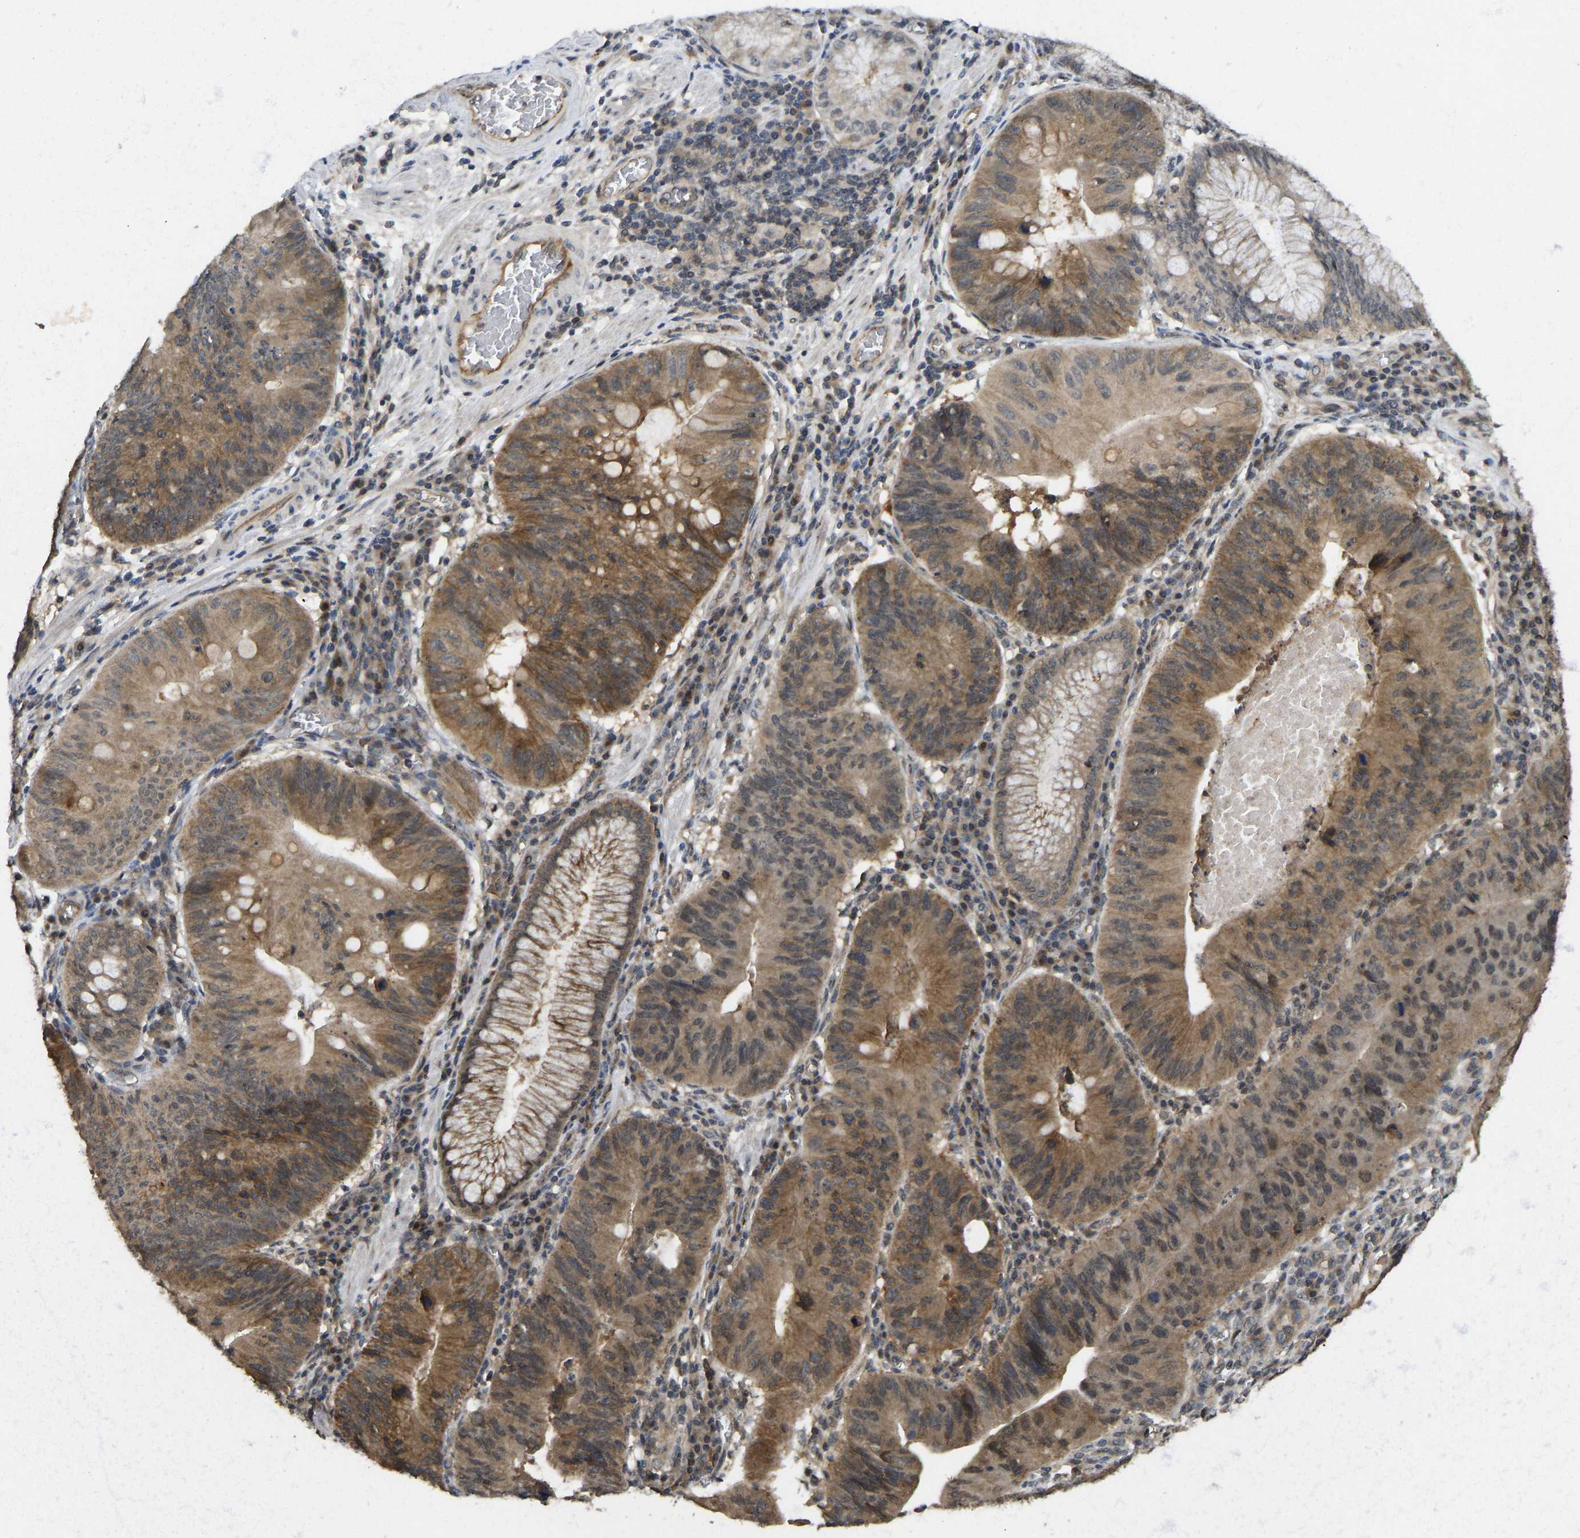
{"staining": {"intensity": "moderate", "quantity": ">75%", "location": "cytoplasmic/membranous"}, "tissue": "stomach cancer", "cell_type": "Tumor cells", "image_type": "cancer", "snomed": [{"axis": "morphology", "description": "Adenocarcinoma, NOS"}, {"axis": "topography", "description": "Stomach"}], "caption": "Immunohistochemistry of human stomach cancer reveals medium levels of moderate cytoplasmic/membranous expression in approximately >75% of tumor cells.", "gene": "NDRG3", "patient": {"sex": "male", "age": 59}}